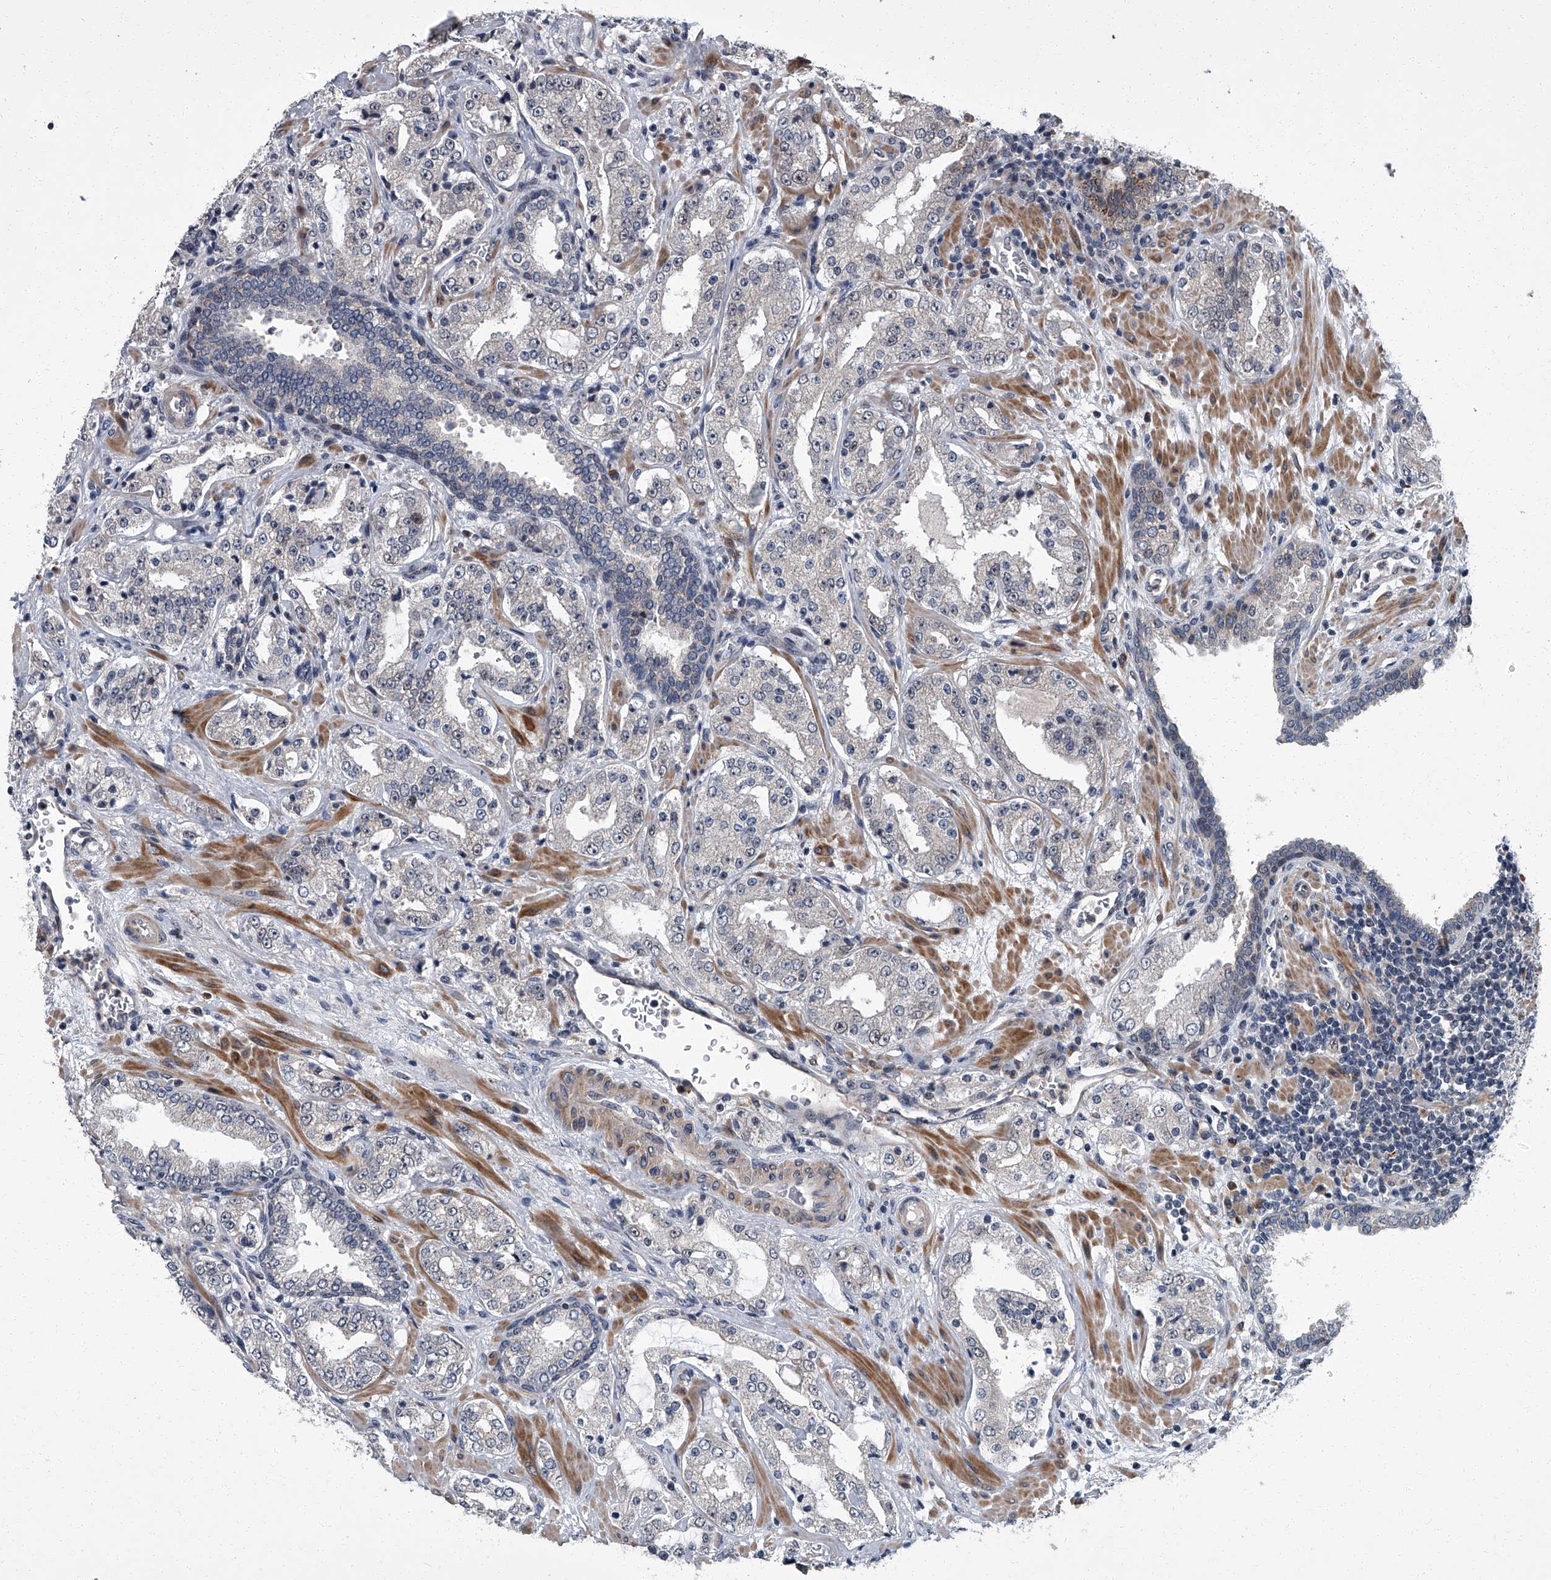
{"staining": {"intensity": "negative", "quantity": "none", "location": "none"}, "tissue": "prostate cancer", "cell_type": "Tumor cells", "image_type": "cancer", "snomed": [{"axis": "morphology", "description": "Adenocarcinoma, High grade"}, {"axis": "topography", "description": "Prostate"}], "caption": "Histopathology image shows no protein positivity in tumor cells of prostate adenocarcinoma (high-grade) tissue. Nuclei are stained in blue.", "gene": "ZNF274", "patient": {"sex": "male", "age": 64}}